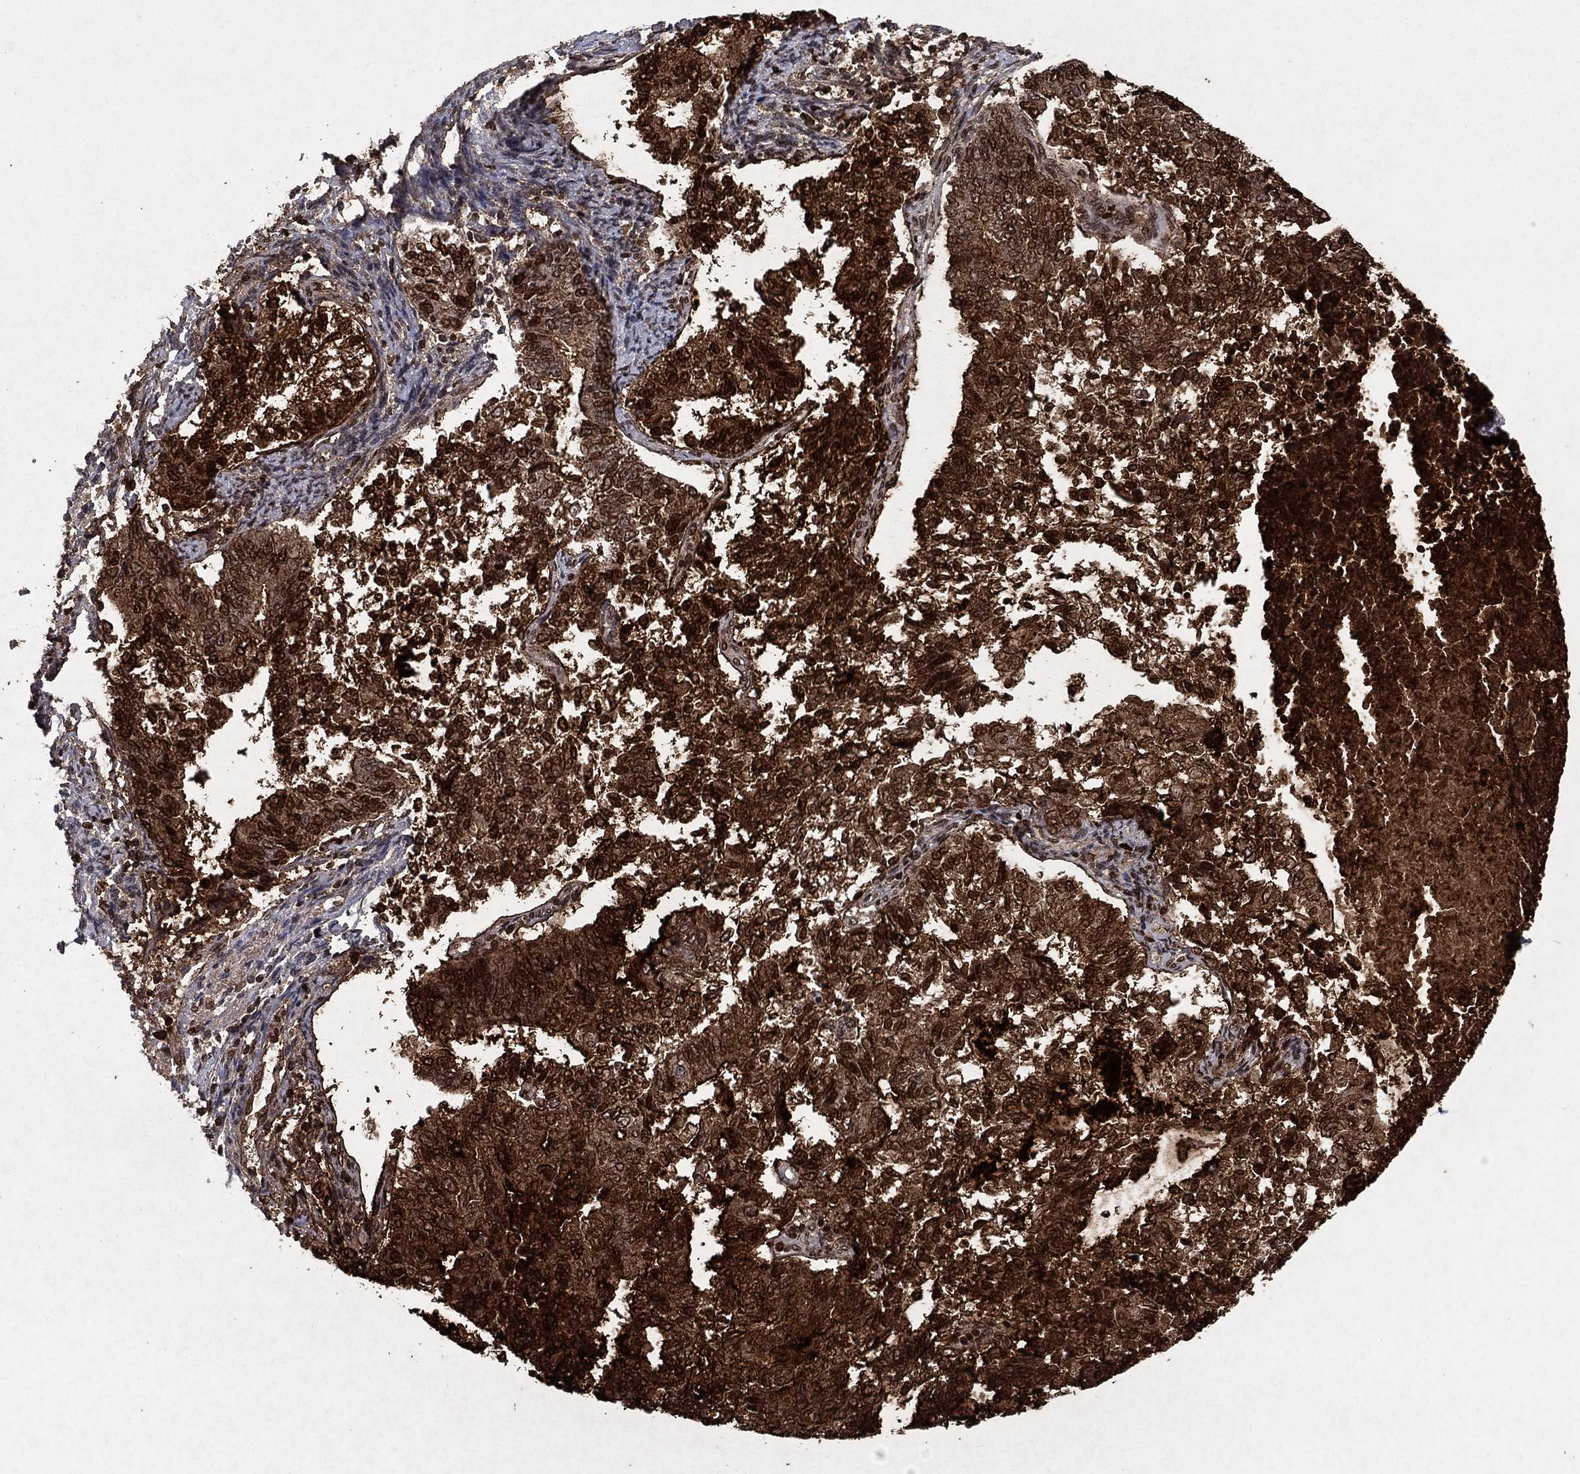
{"staining": {"intensity": "moderate", "quantity": ">75%", "location": "cytoplasmic/membranous,nuclear"}, "tissue": "endometrial cancer", "cell_type": "Tumor cells", "image_type": "cancer", "snomed": [{"axis": "morphology", "description": "Adenocarcinoma, NOS"}, {"axis": "topography", "description": "Endometrium"}], "caption": "An image of human endometrial cancer stained for a protein displays moderate cytoplasmic/membranous and nuclear brown staining in tumor cells.", "gene": "CD24", "patient": {"sex": "female", "age": 65}}